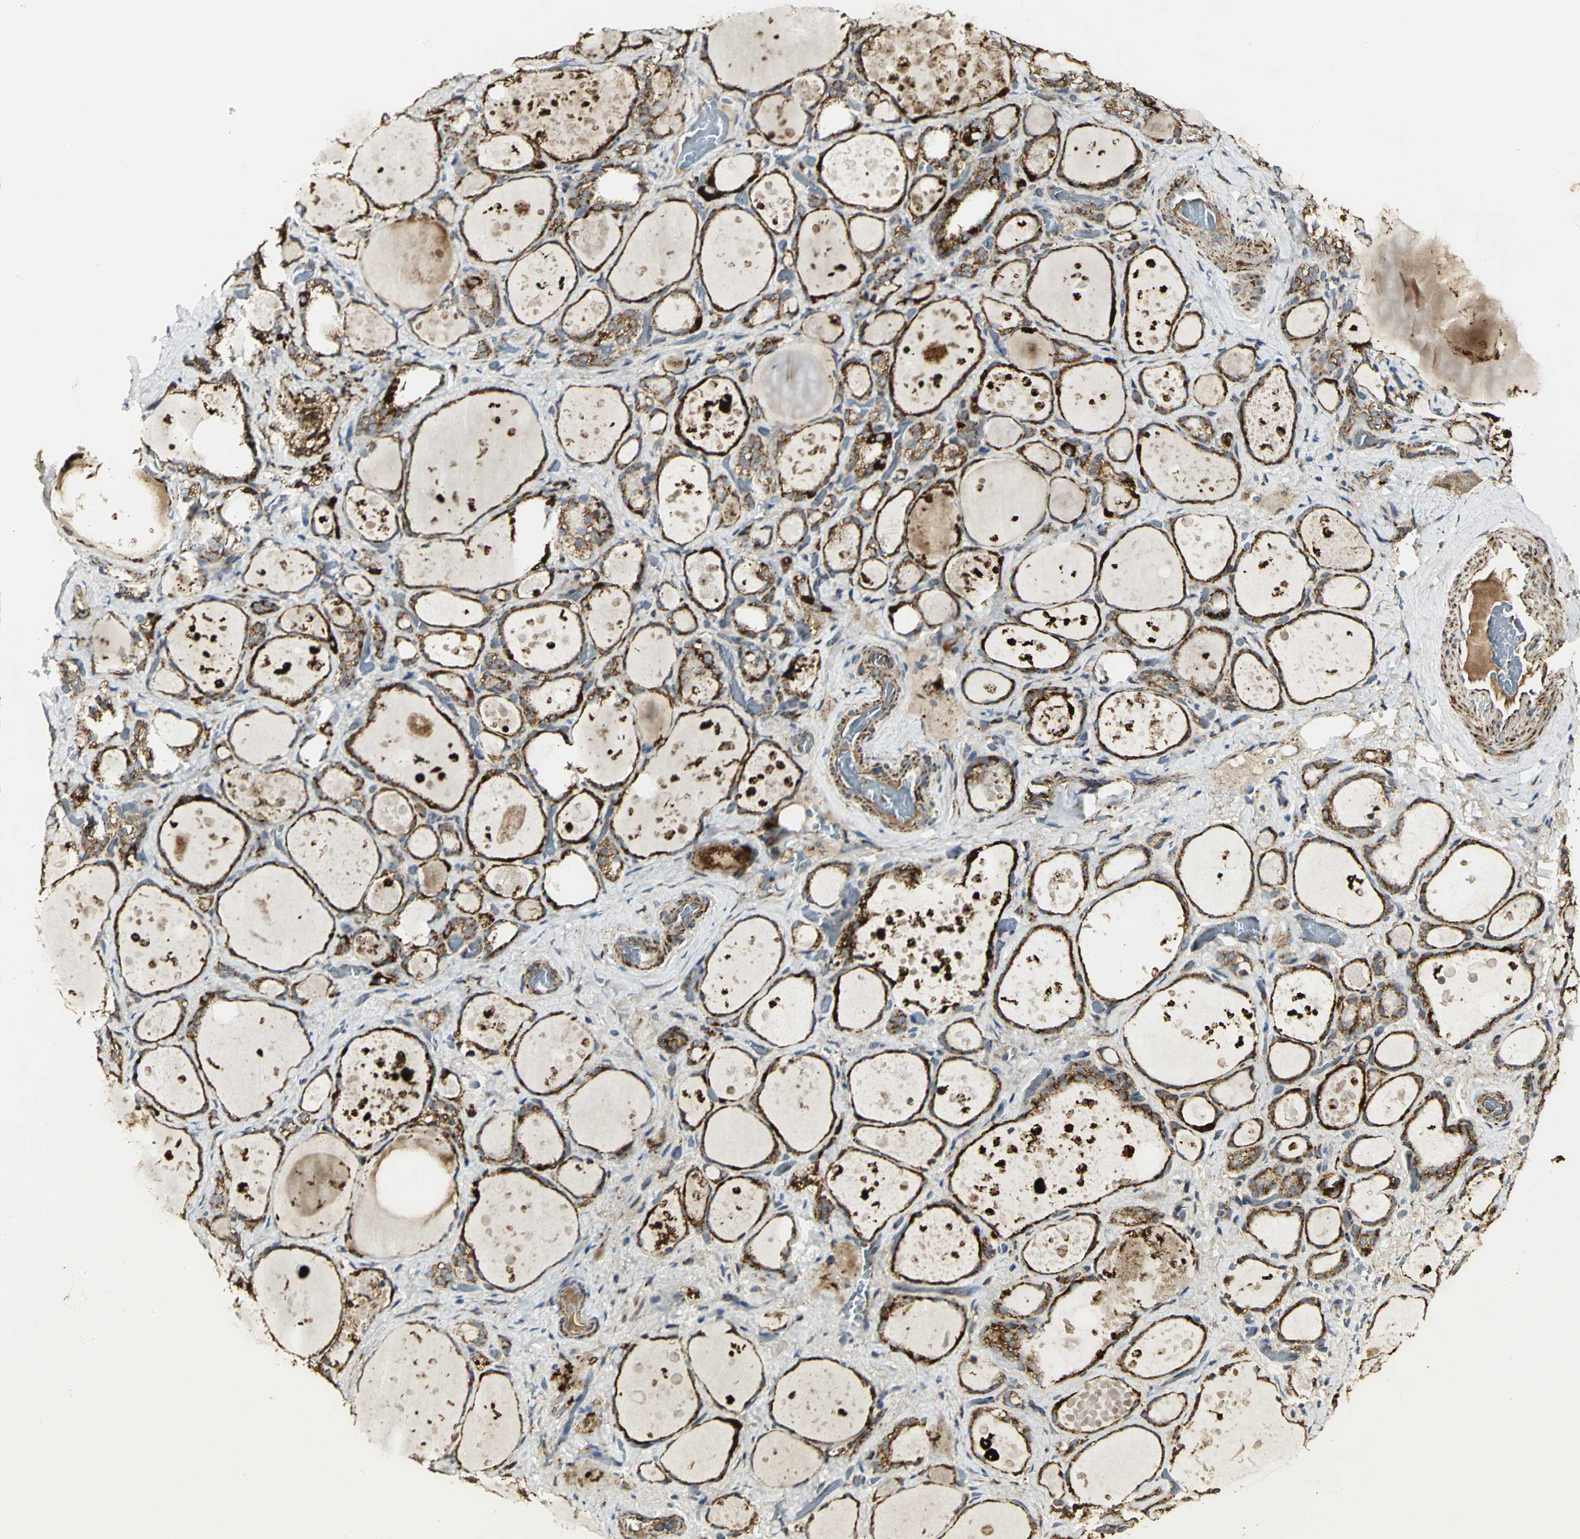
{"staining": {"intensity": "strong", "quantity": ">75%", "location": "cytoplasmic/membranous"}, "tissue": "thyroid gland", "cell_type": "Glandular cells", "image_type": "normal", "snomed": [{"axis": "morphology", "description": "Normal tissue, NOS"}, {"axis": "topography", "description": "Thyroid gland"}], "caption": "Immunohistochemistry (IHC) of normal human thyroid gland exhibits high levels of strong cytoplasmic/membranous staining in about >75% of glandular cells.", "gene": "VDAC1", "patient": {"sex": "female", "age": 75}}